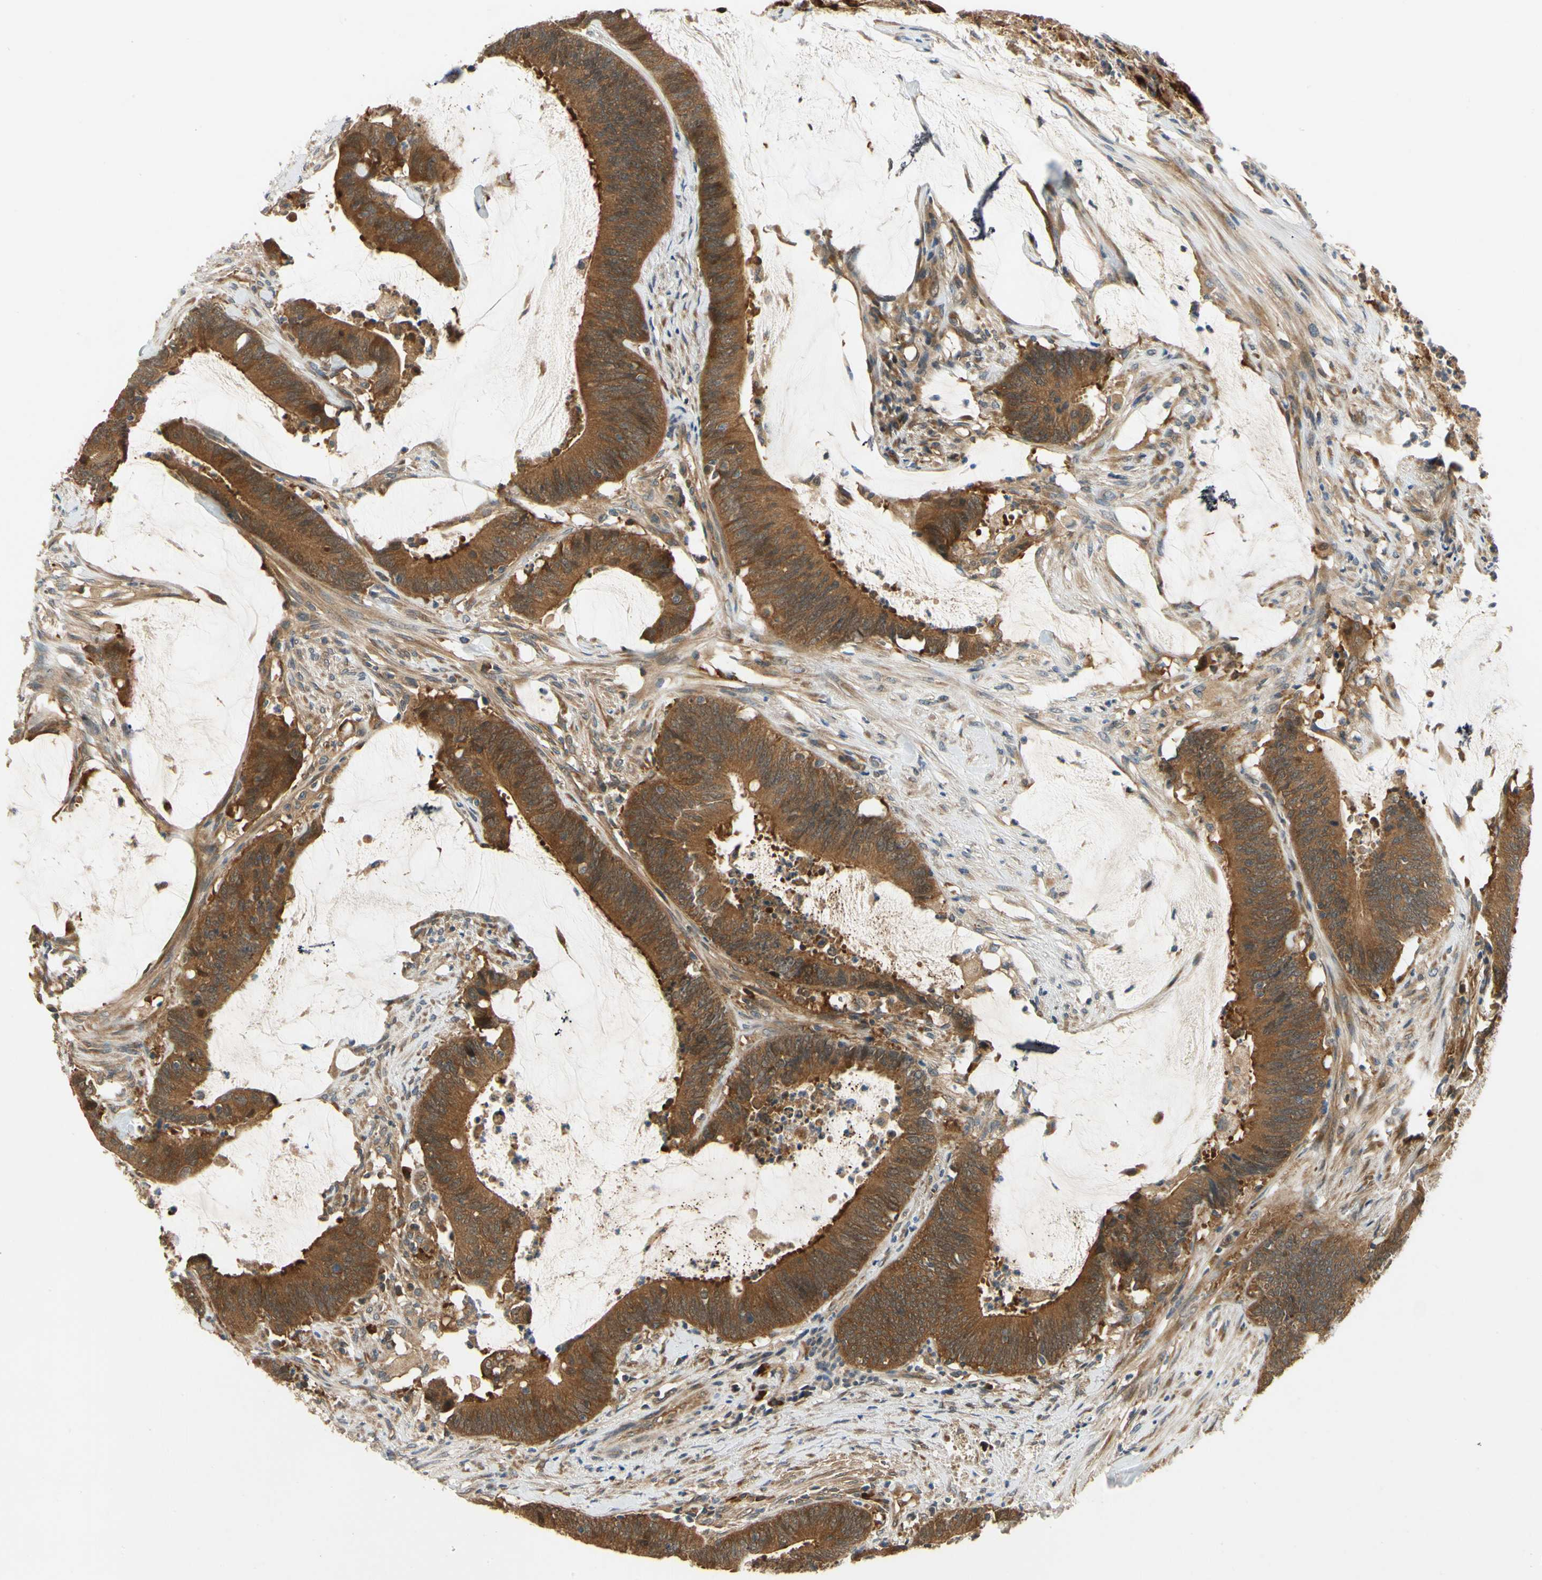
{"staining": {"intensity": "strong", "quantity": ">75%", "location": "cytoplasmic/membranous"}, "tissue": "colorectal cancer", "cell_type": "Tumor cells", "image_type": "cancer", "snomed": [{"axis": "morphology", "description": "Adenocarcinoma, NOS"}, {"axis": "topography", "description": "Rectum"}], "caption": "This is a micrograph of immunohistochemistry (IHC) staining of colorectal cancer, which shows strong expression in the cytoplasmic/membranous of tumor cells.", "gene": "TDRP", "patient": {"sex": "female", "age": 66}}